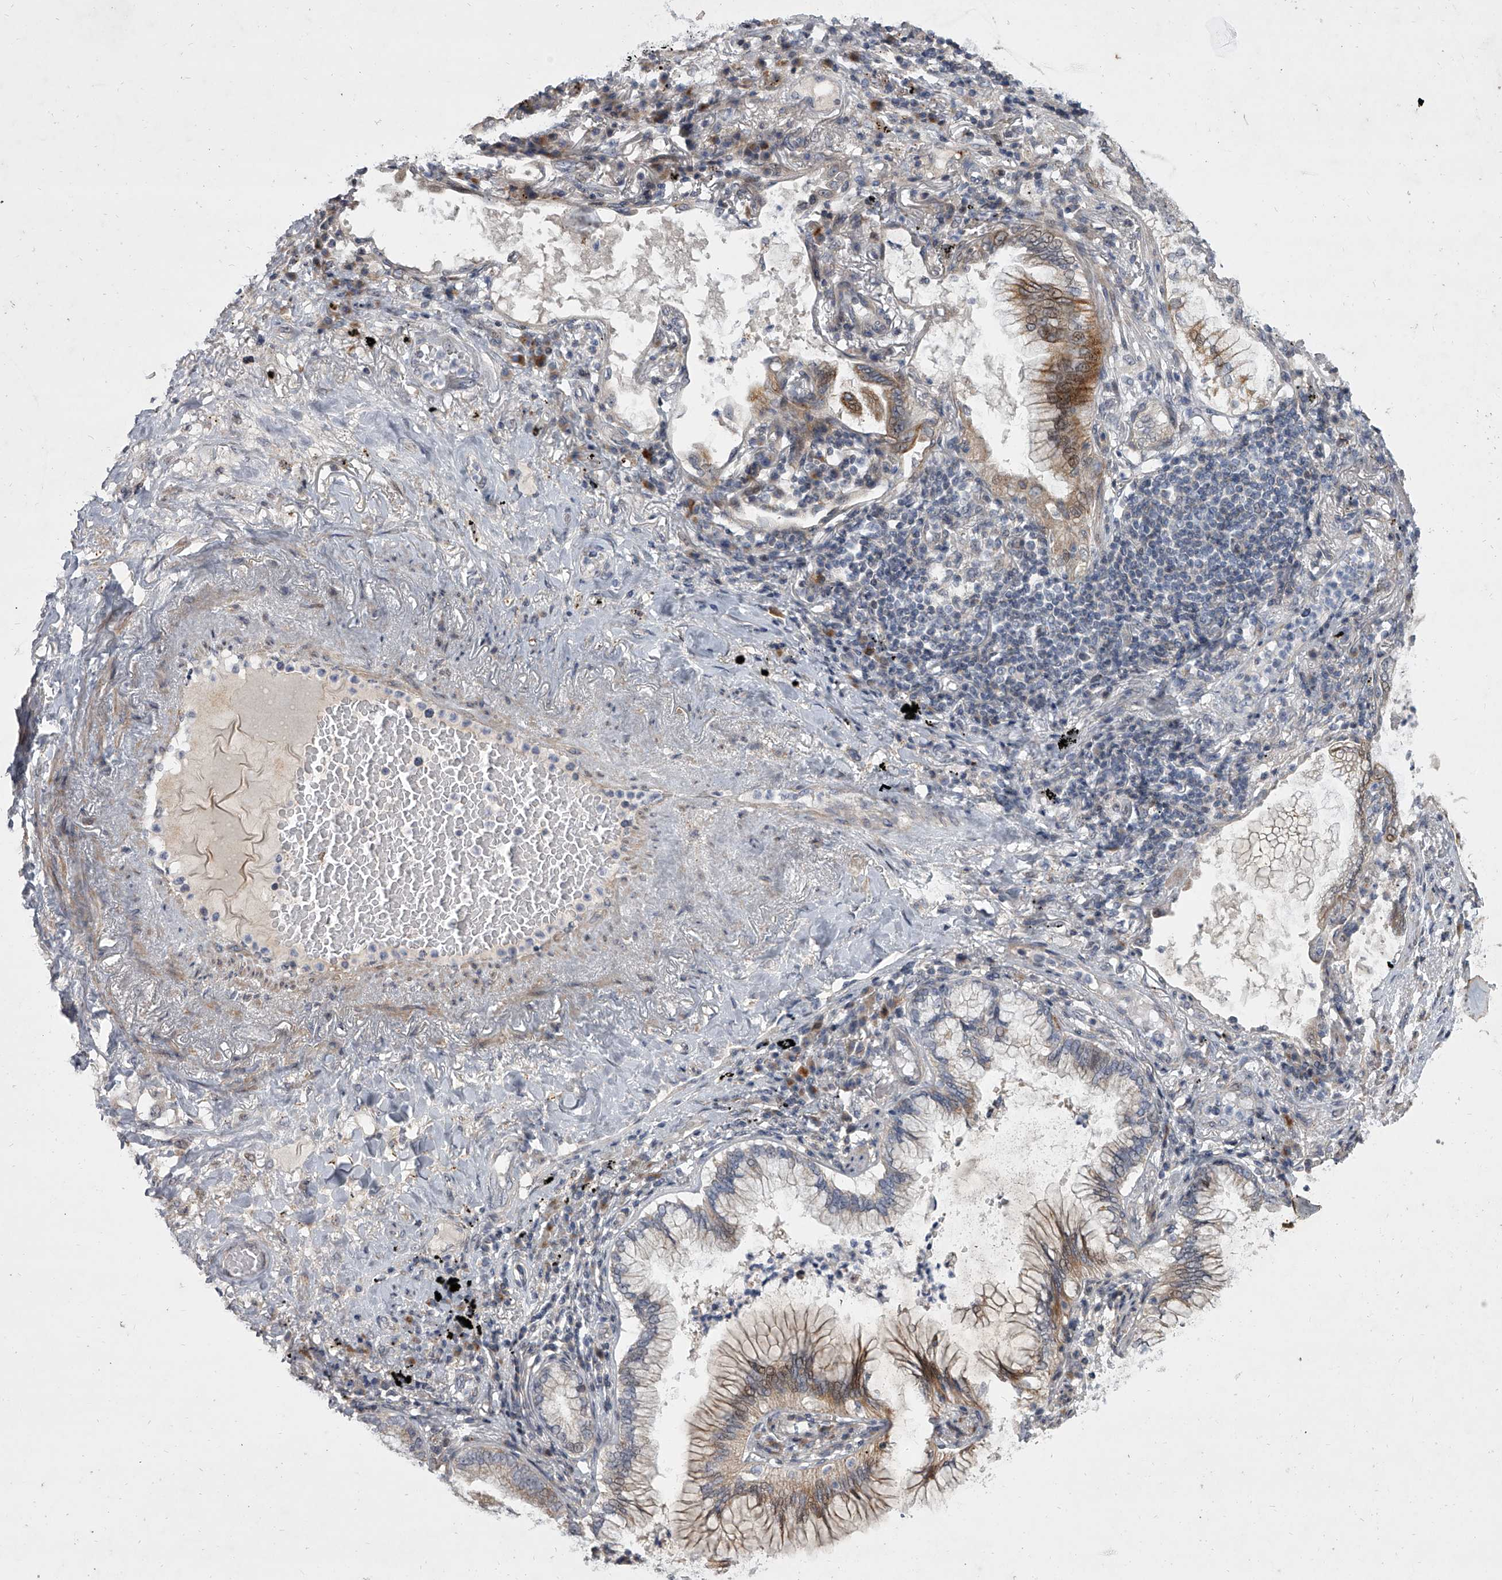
{"staining": {"intensity": "moderate", "quantity": "<25%", "location": "cytoplasmic/membranous"}, "tissue": "lung cancer", "cell_type": "Tumor cells", "image_type": "cancer", "snomed": [{"axis": "morphology", "description": "Adenocarcinoma, NOS"}, {"axis": "topography", "description": "Lung"}], "caption": "Tumor cells reveal low levels of moderate cytoplasmic/membranous staining in approximately <25% of cells in adenocarcinoma (lung).", "gene": "HEATR6", "patient": {"sex": "female", "age": 70}}